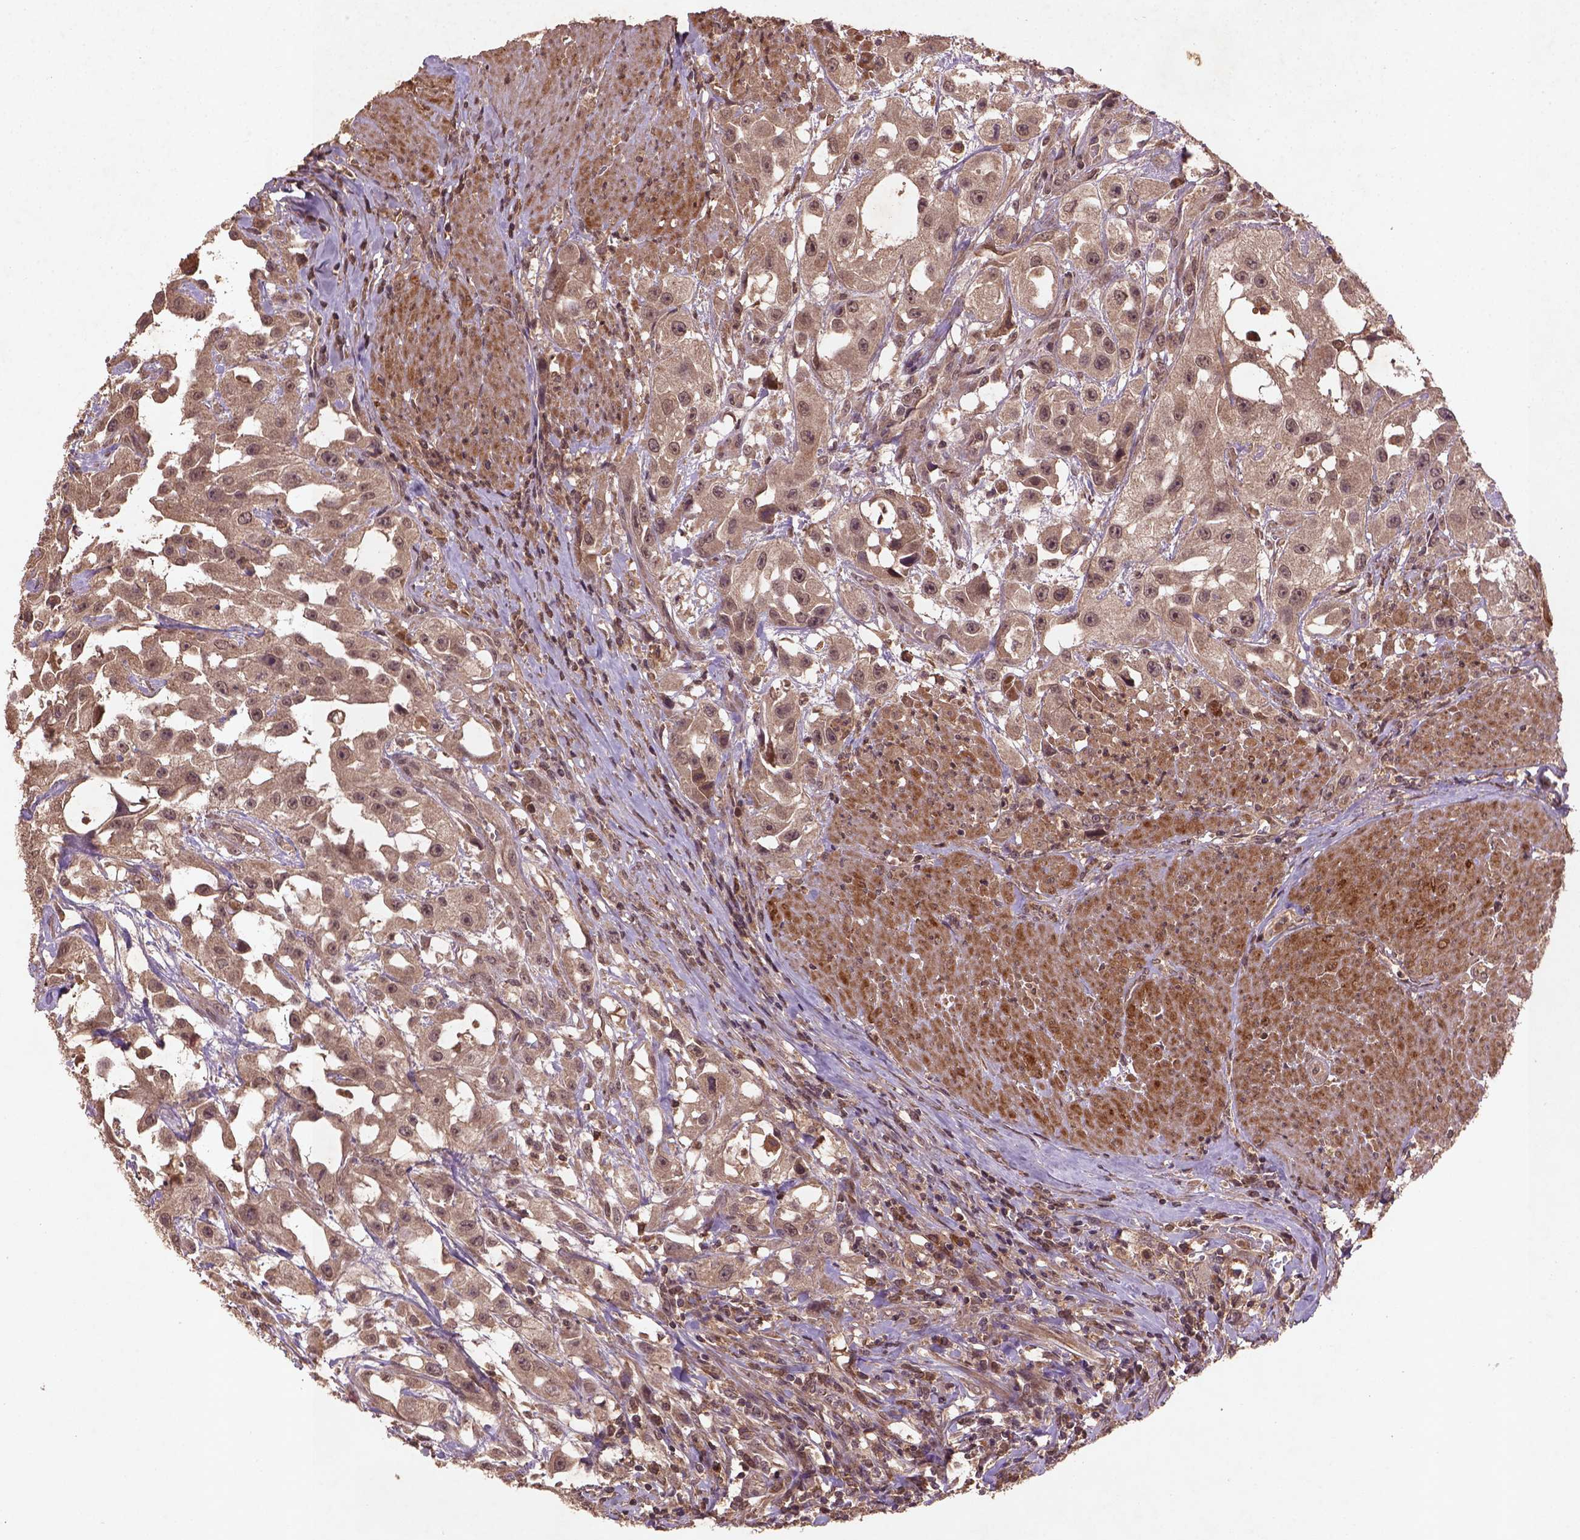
{"staining": {"intensity": "weak", "quantity": ">75%", "location": "cytoplasmic/membranous,nuclear"}, "tissue": "urothelial cancer", "cell_type": "Tumor cells", "image_type": "cancer", "snomed": [{"axis": "morphology", "description": "Urothelial carcinoma, High grade"}, {"axis": "topography", "description": "Urinary bladder"}], "caption": "The micrograph shows immunohistochemical staining of high-grade urothelial carcinoma. There is weak cytoplasmic/membranous and nuclear staining is present in approximately >75% of tumor cells.", "gene": "NIPAL2", "patient": {"sex": "male", "age": 79}}